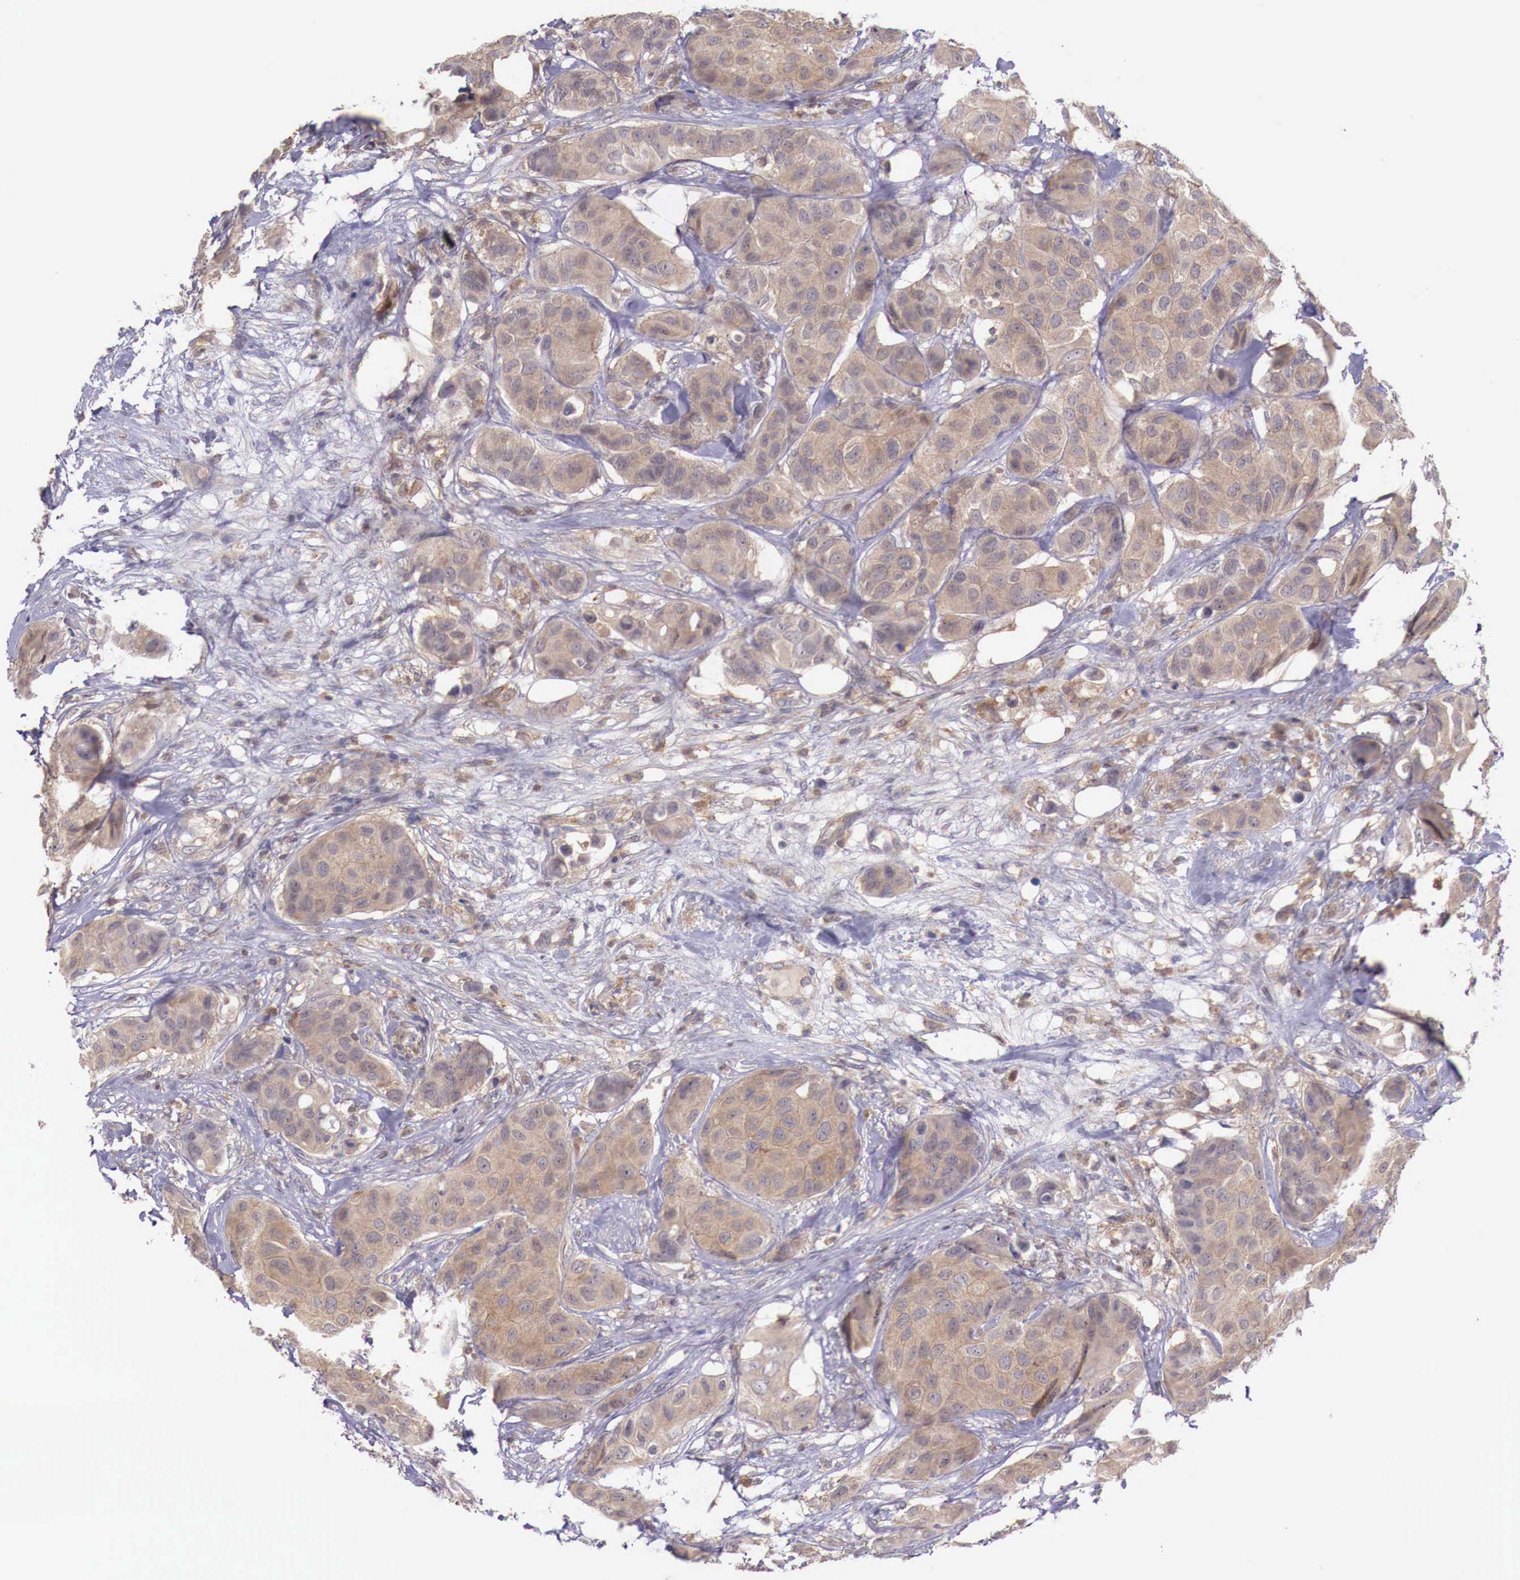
{"staining": {"intensity": "moderate", "quantity": ">75%", "location": "cytoplasmic/membranous"}, "tissue": "breast cancer", "cell_type": "Tumor cells", "image_type": "cancer", "snomed": [{"axis": "morphology", "description": "Duct carcinoma"}, {"axis": "topography", "description": "Breast"}], "caption": "Immunohistochemistry (IHC) micrograph of breast cancer stained for a protein (brown), which exhibits medium levels of moderate cytoplasmic/membranous expression in approximately >75% of tumor cells.", "gene": "GAB2", "patient": {"sex": "female", "age": 68}}